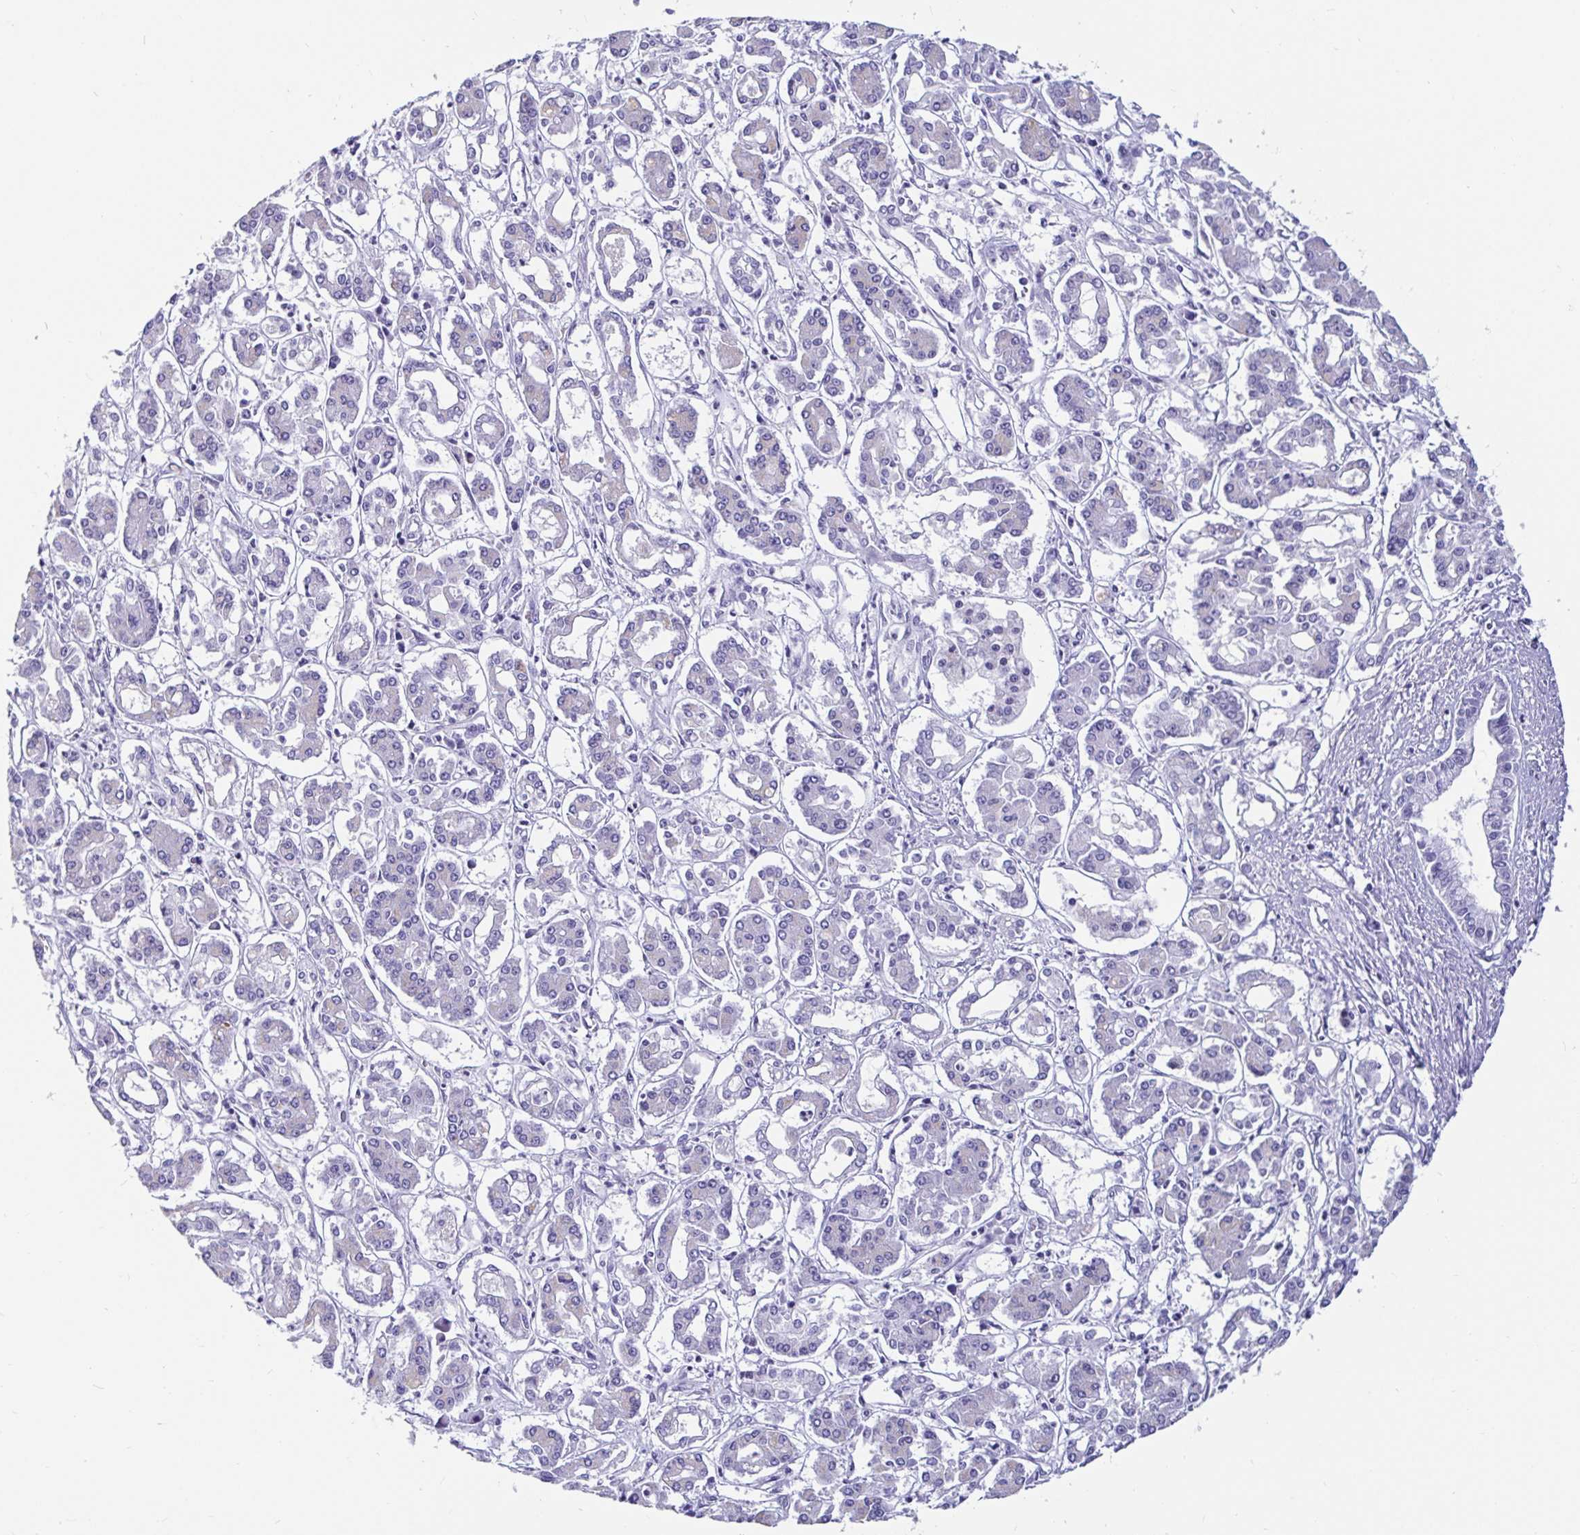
{"staining": {"intensity": "negative", "quantity": "none", "location": "none"}, "tissue": "pancreatic cancer", "cell_type": "Tumor cells", "image_type": "cancer", "snomed": [{"axis": "morphology", "description": "Adenocarcinoma, NOS"}, {"axis": "topography", "description": "Pancreas"}], "caption": "Immunohistochemistry (IHC) of adenocarcinoma (pancreatic) reveals no staining in tumor cells.", "gene": "ZPBP2", "patient": {"sex": "male", "age": 85}}